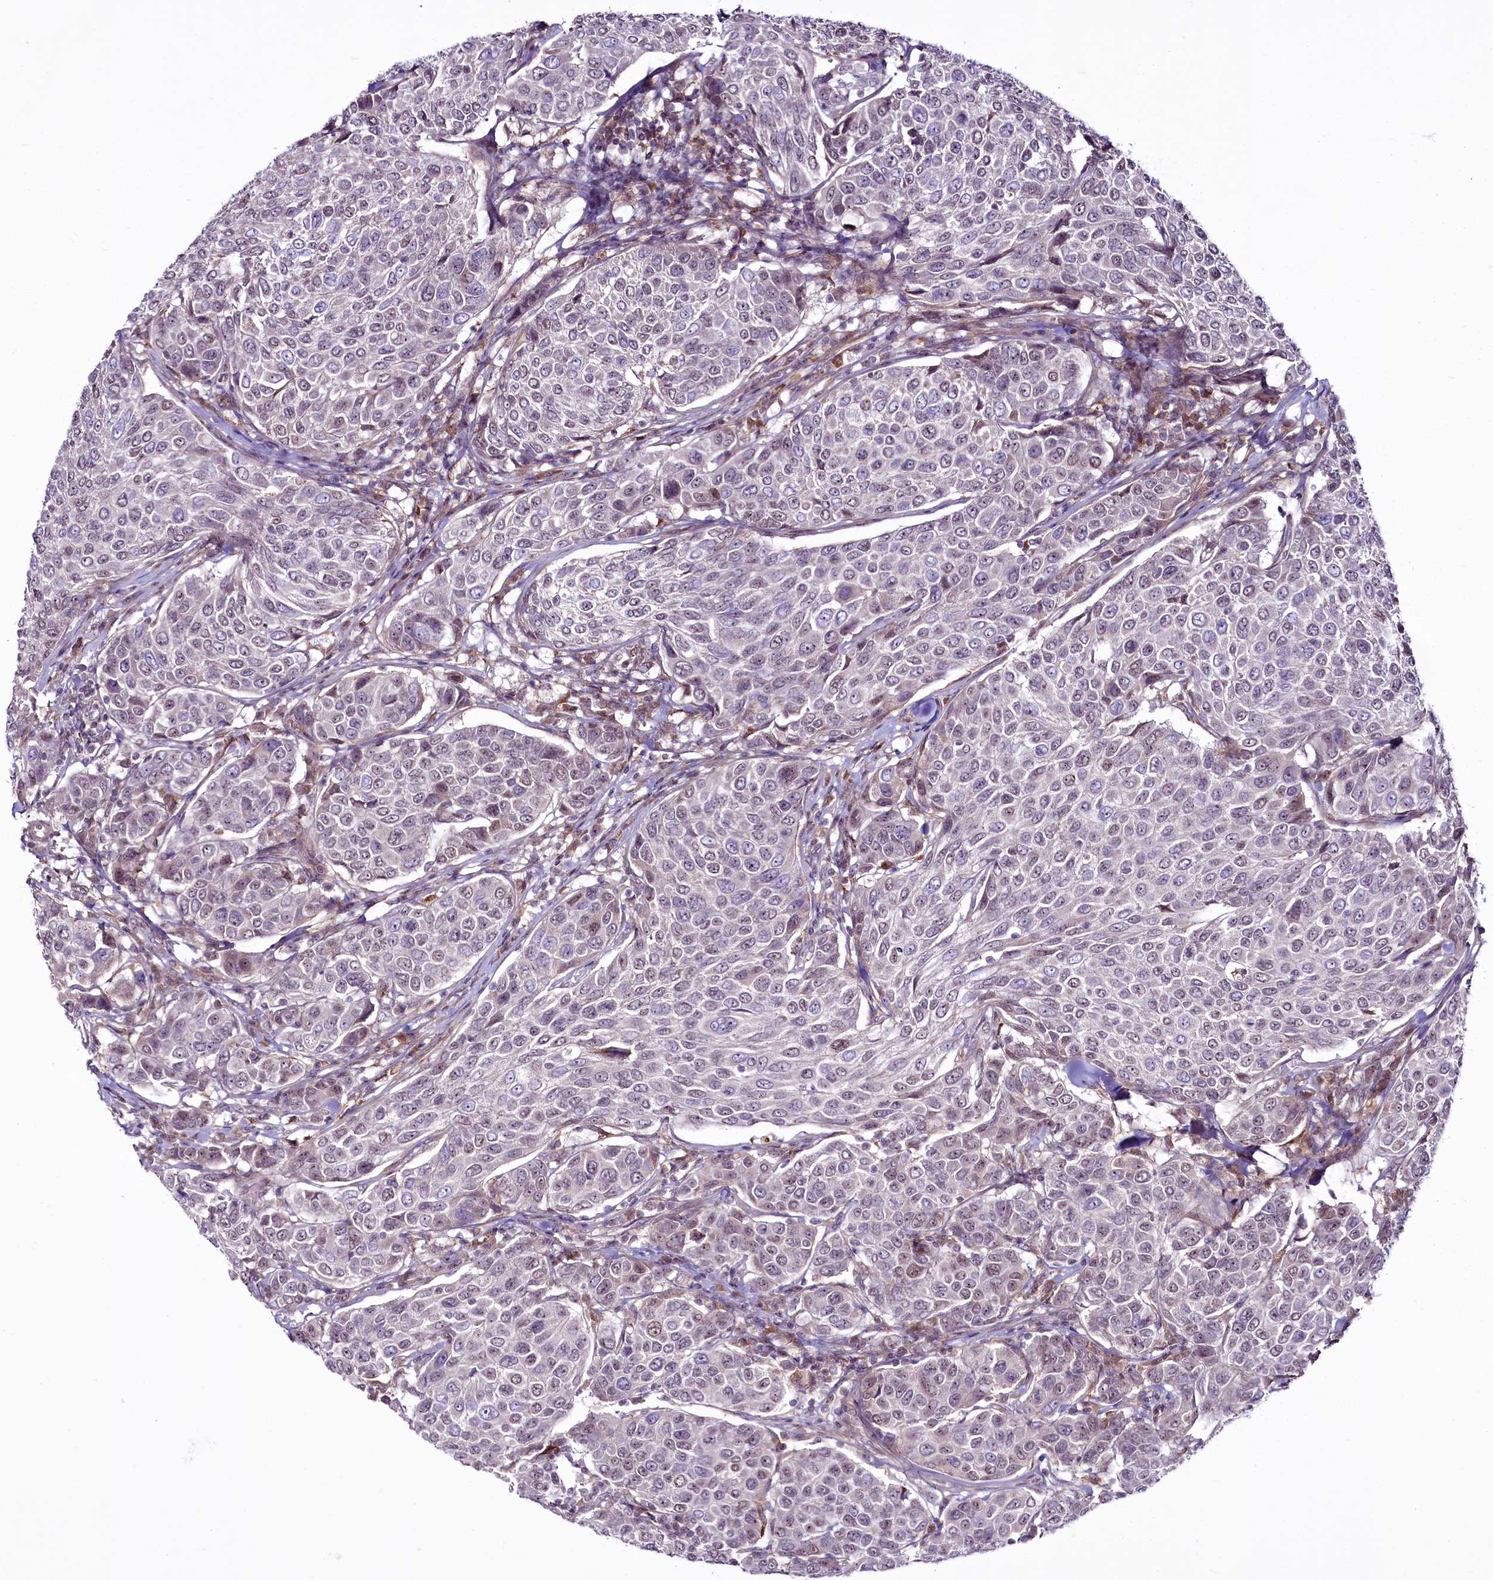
{"staining": {"intensity": "weak", "quantity": "<25%", "location": "nuclear"}, "tissue": "breast cancer", "cell_type": "Tumor cells", "image_type": "cancer", "snomed": [{"axis": "morphology", "description": "Duct carcinoma"}, {"axis": "topography", "description": "Breast"}], "caption": "The micrograph shows no significant expression in tumor cells of breast cancer.", "gene": "RSBN1", "patient": {"sex": "female", "age": 55}}